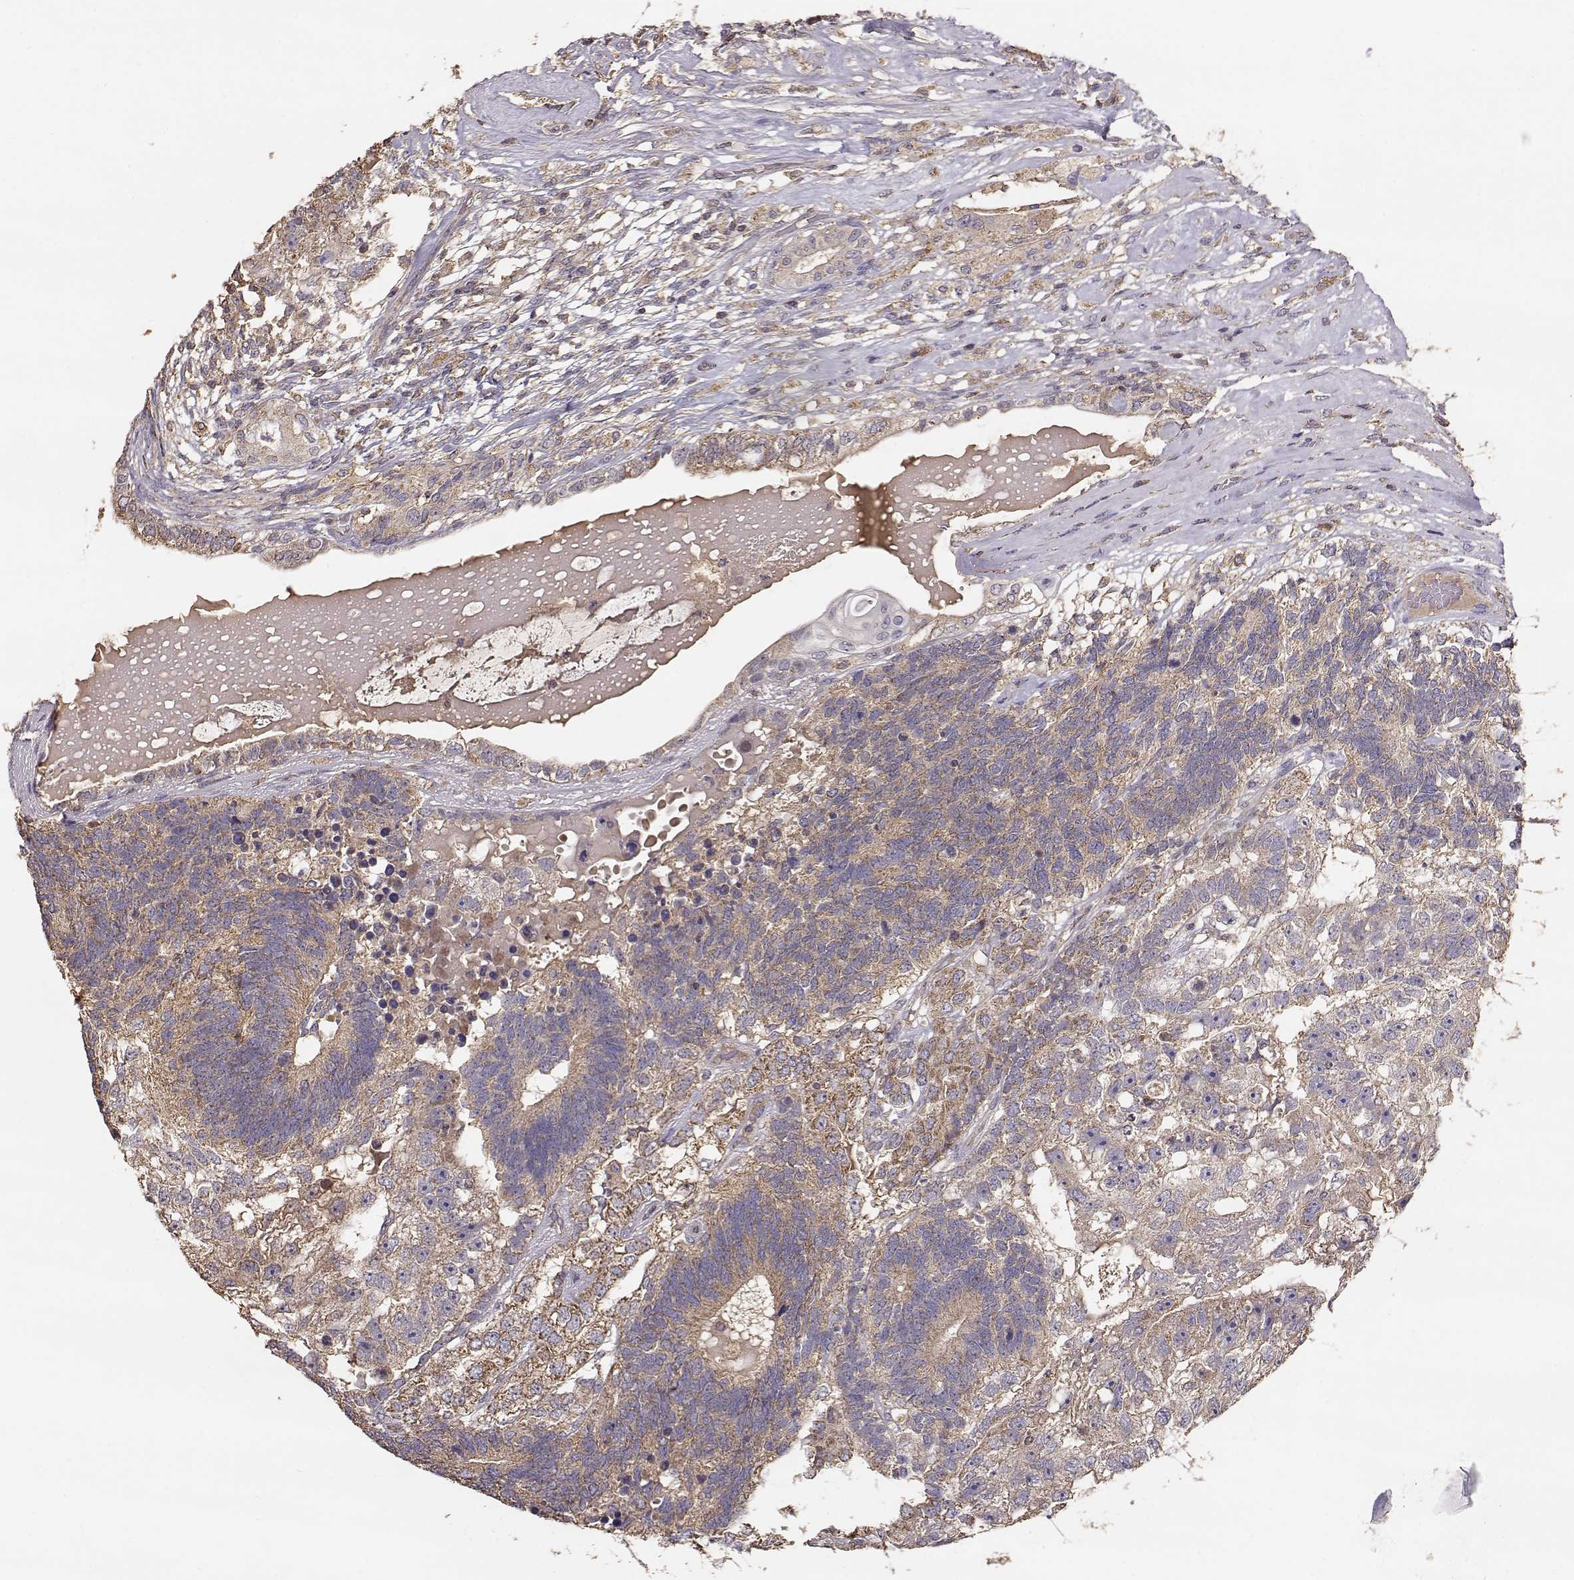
{"staining": {"intensity": "weak", "quantity": ">75%", "location": "cytoplasmic/membranous"}, "tissue": "testis cancer", "cell_type": "Tumor cells", "image_type": "cancer", "snomed": [{"axis": "morphology", "description": "Seminoma, NOS"}, {"axis": "morphology", "description": "Carcinoma, Embryonal, NOS"}, {"axis": "topography", "description": "Testis"}], "caption": "IHC (DAB) staining of testis embryonal carcinoma reveals weak cytoplasmic/membranous protein staining in about >75% of tumor cells.", "gene": "TARS3", "patient": {"sex": "male", "age": 41}}